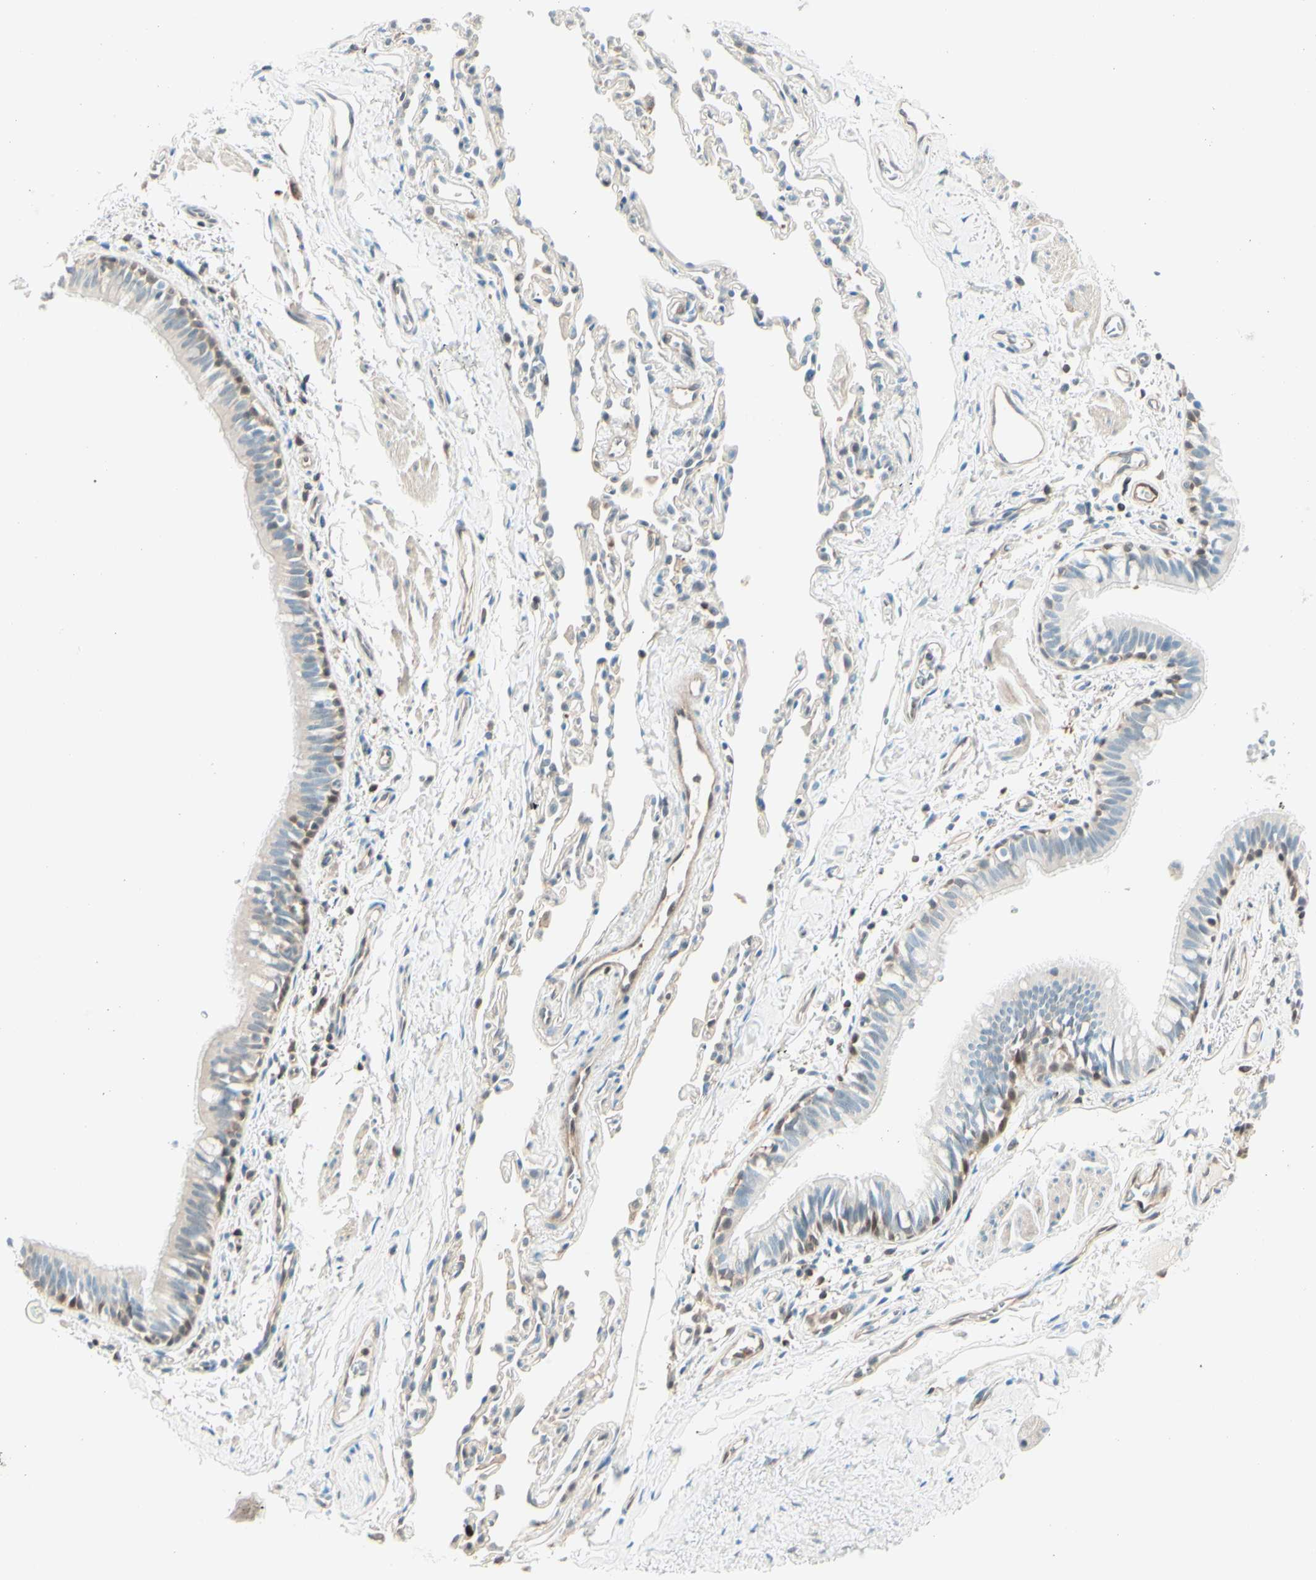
{"staining": {"intensity": "weak", "quantity": "25%-75%", "location": "nuclear"}, "tissue": "bronchus", "cell_type": "Respiratory epithelial cells", "image_type": "normal", "snomed": [{"axis": "morphology", "description": "Normal tissue, NOS"}, {"axis": "topography", "description": "Bronchus"}, {"axis": "topography", "description": "Lung"}], "caption": "Weak nuclear positivity for a protein is appreciated in about 25%-75% of respiratory epithelial cells of unremarkable bronchus using IHC.", "gene": "UPK3B", "patient": {"sex": "male", "age": 64}}